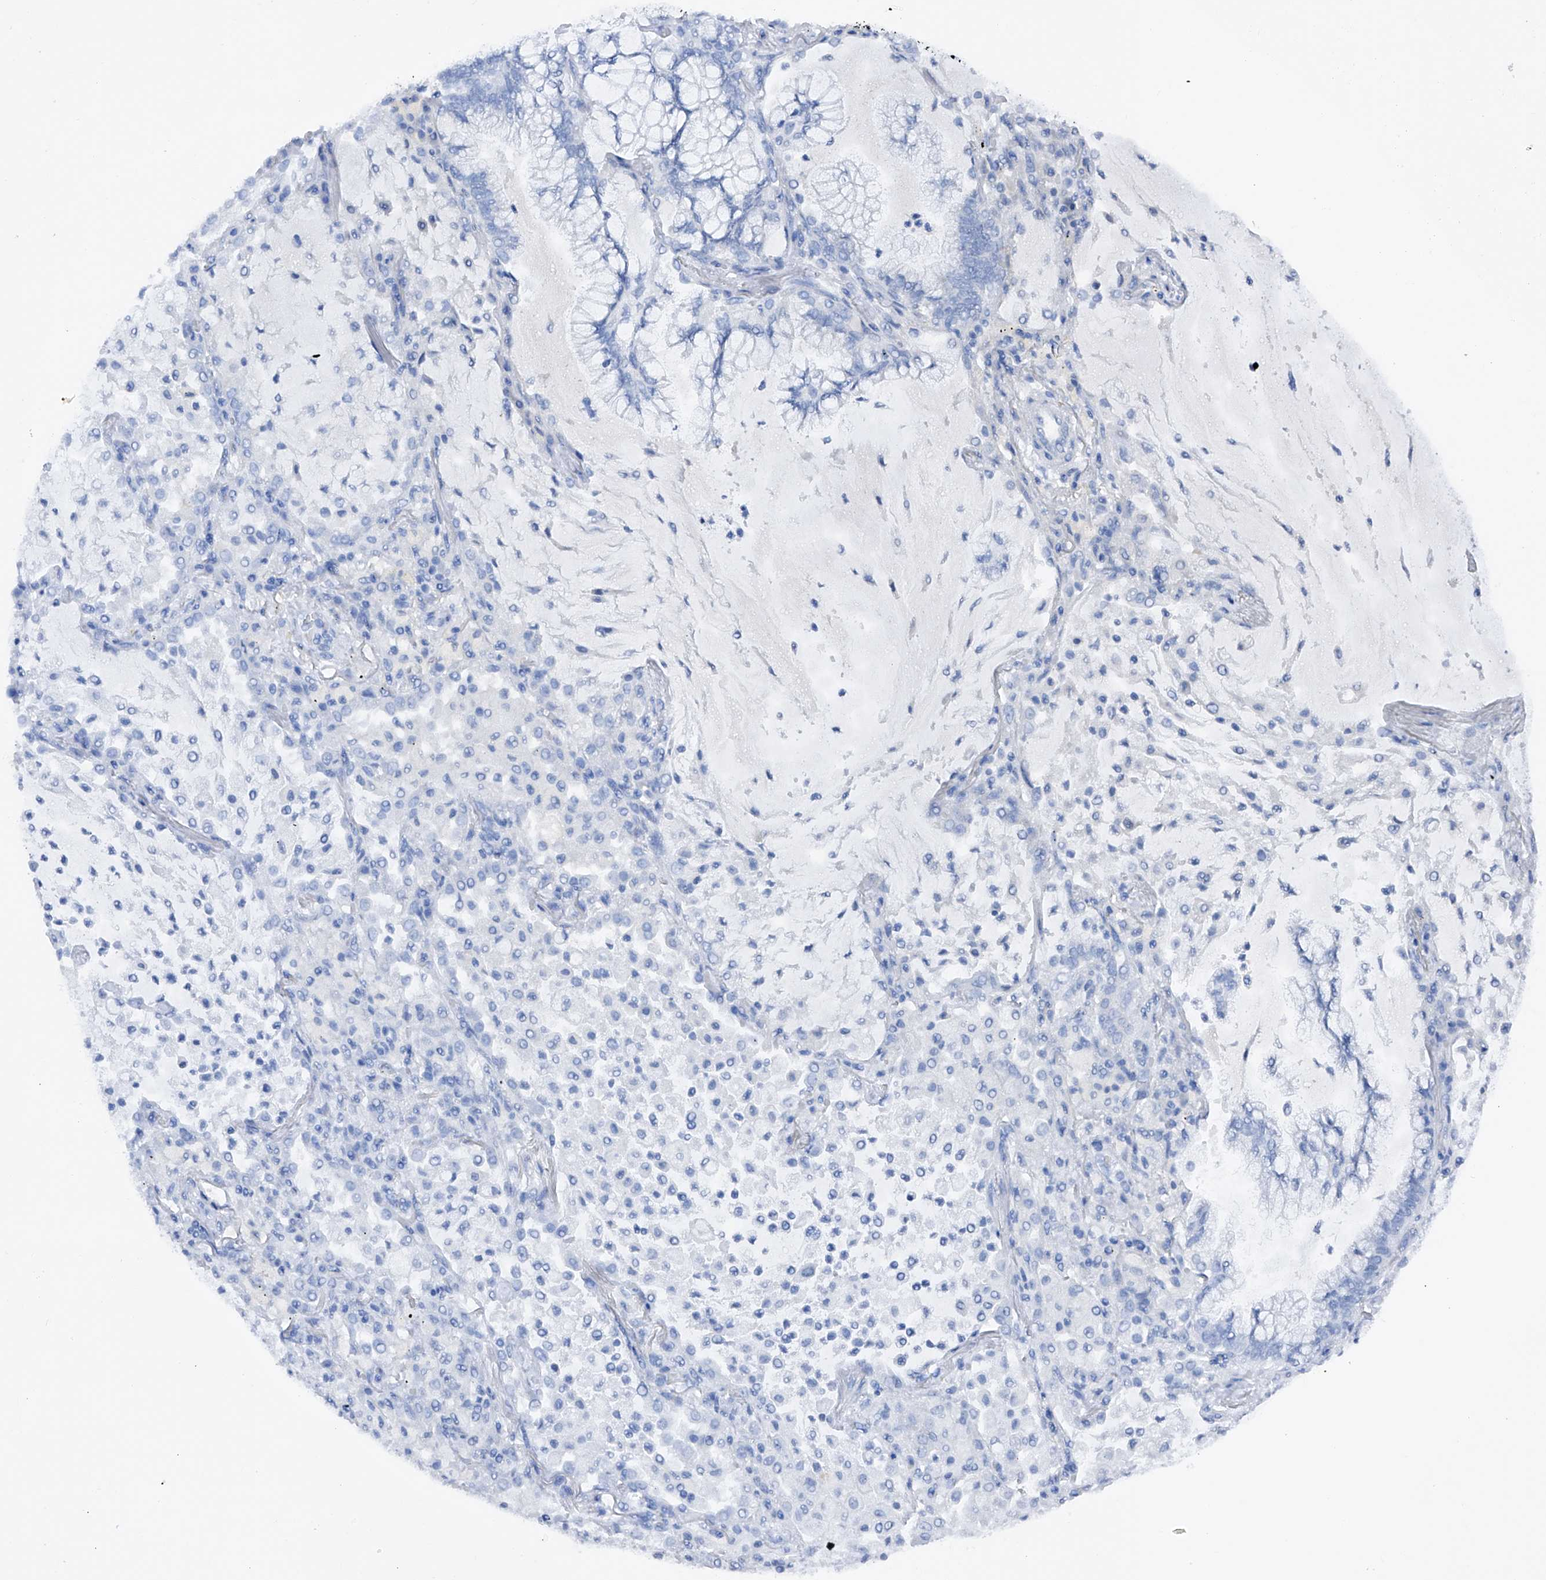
{"staining": {"intensity": "negative", "quantity": "none", "location": "none"}, "tissue": "lung cancer", "cell_type": "Tumor cells", "image_type": "cancer", "snomed": [{"axis": "morphology", "description": "Adenocarcinoma, NOS"}, {"axis": "topography", "description": "Lung"}], "caption": "Immunohistochemistry of lung cancer exhibits no expression in tumor cells. The staining is performed using DAB brown chromogen with nuclei counter-stained in using hematoxylin.", "gene": "DAD1", "patient": {"sex": "female", "age": 70}}